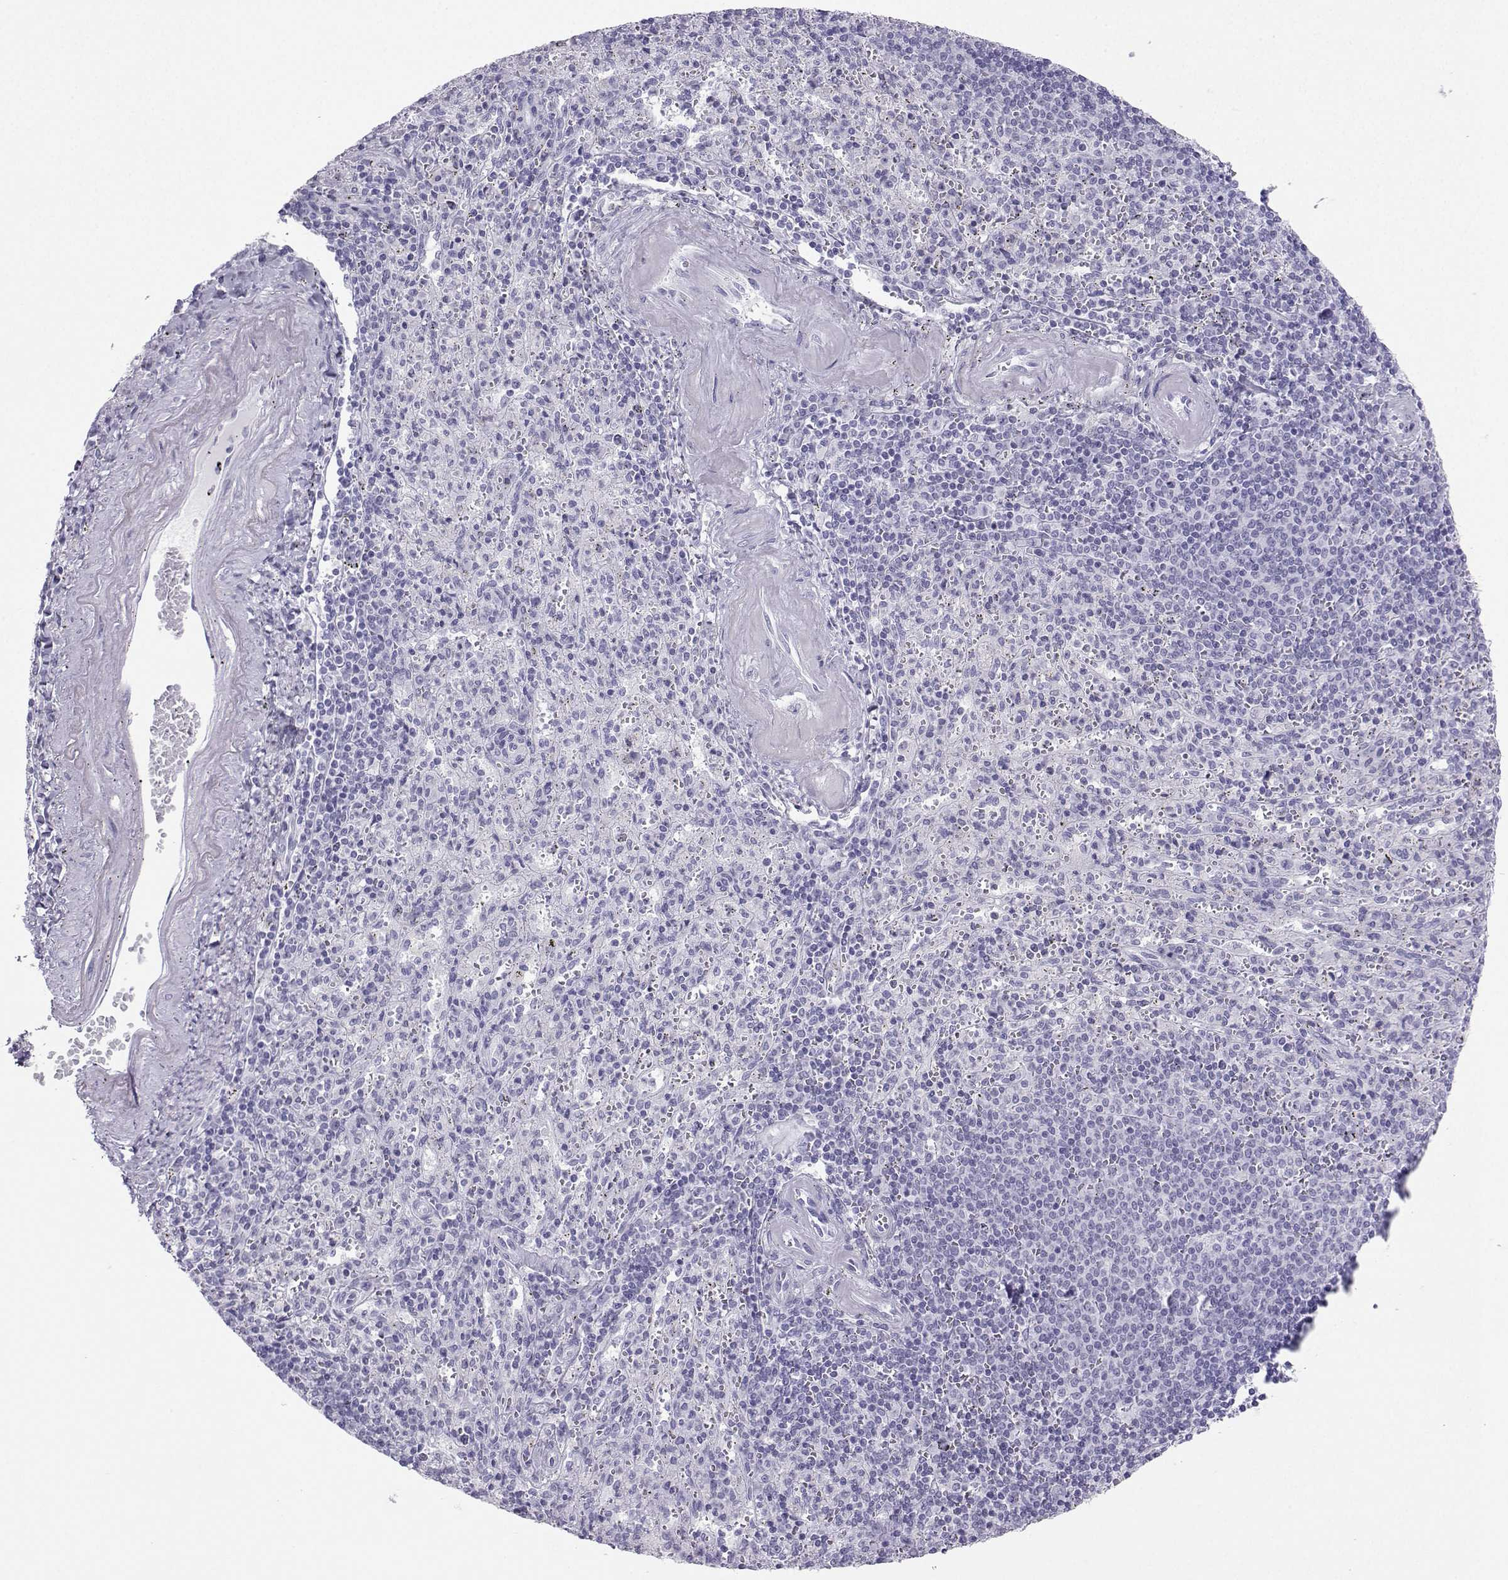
{"staining": {"intensity": "negative", "quantity": "none", "location": "none"}, "tissue": "spleen", "cell_type": "Cells in red pulp", "image_type": "normal", "snomed": [{"axis": "morphology", "description": "Normal tissue, NOS"}, {"axis": "topography", "description": "Spleen"}], "caption": "IHC micrograph of unremarkable spleen: spleen stained with DAB (3,3'-diaminobenzidine) exhibits no significant protein positivity in cells in red pulp.", "gene": "NEFL", "patient": {"sex": "male", "age": 57}}